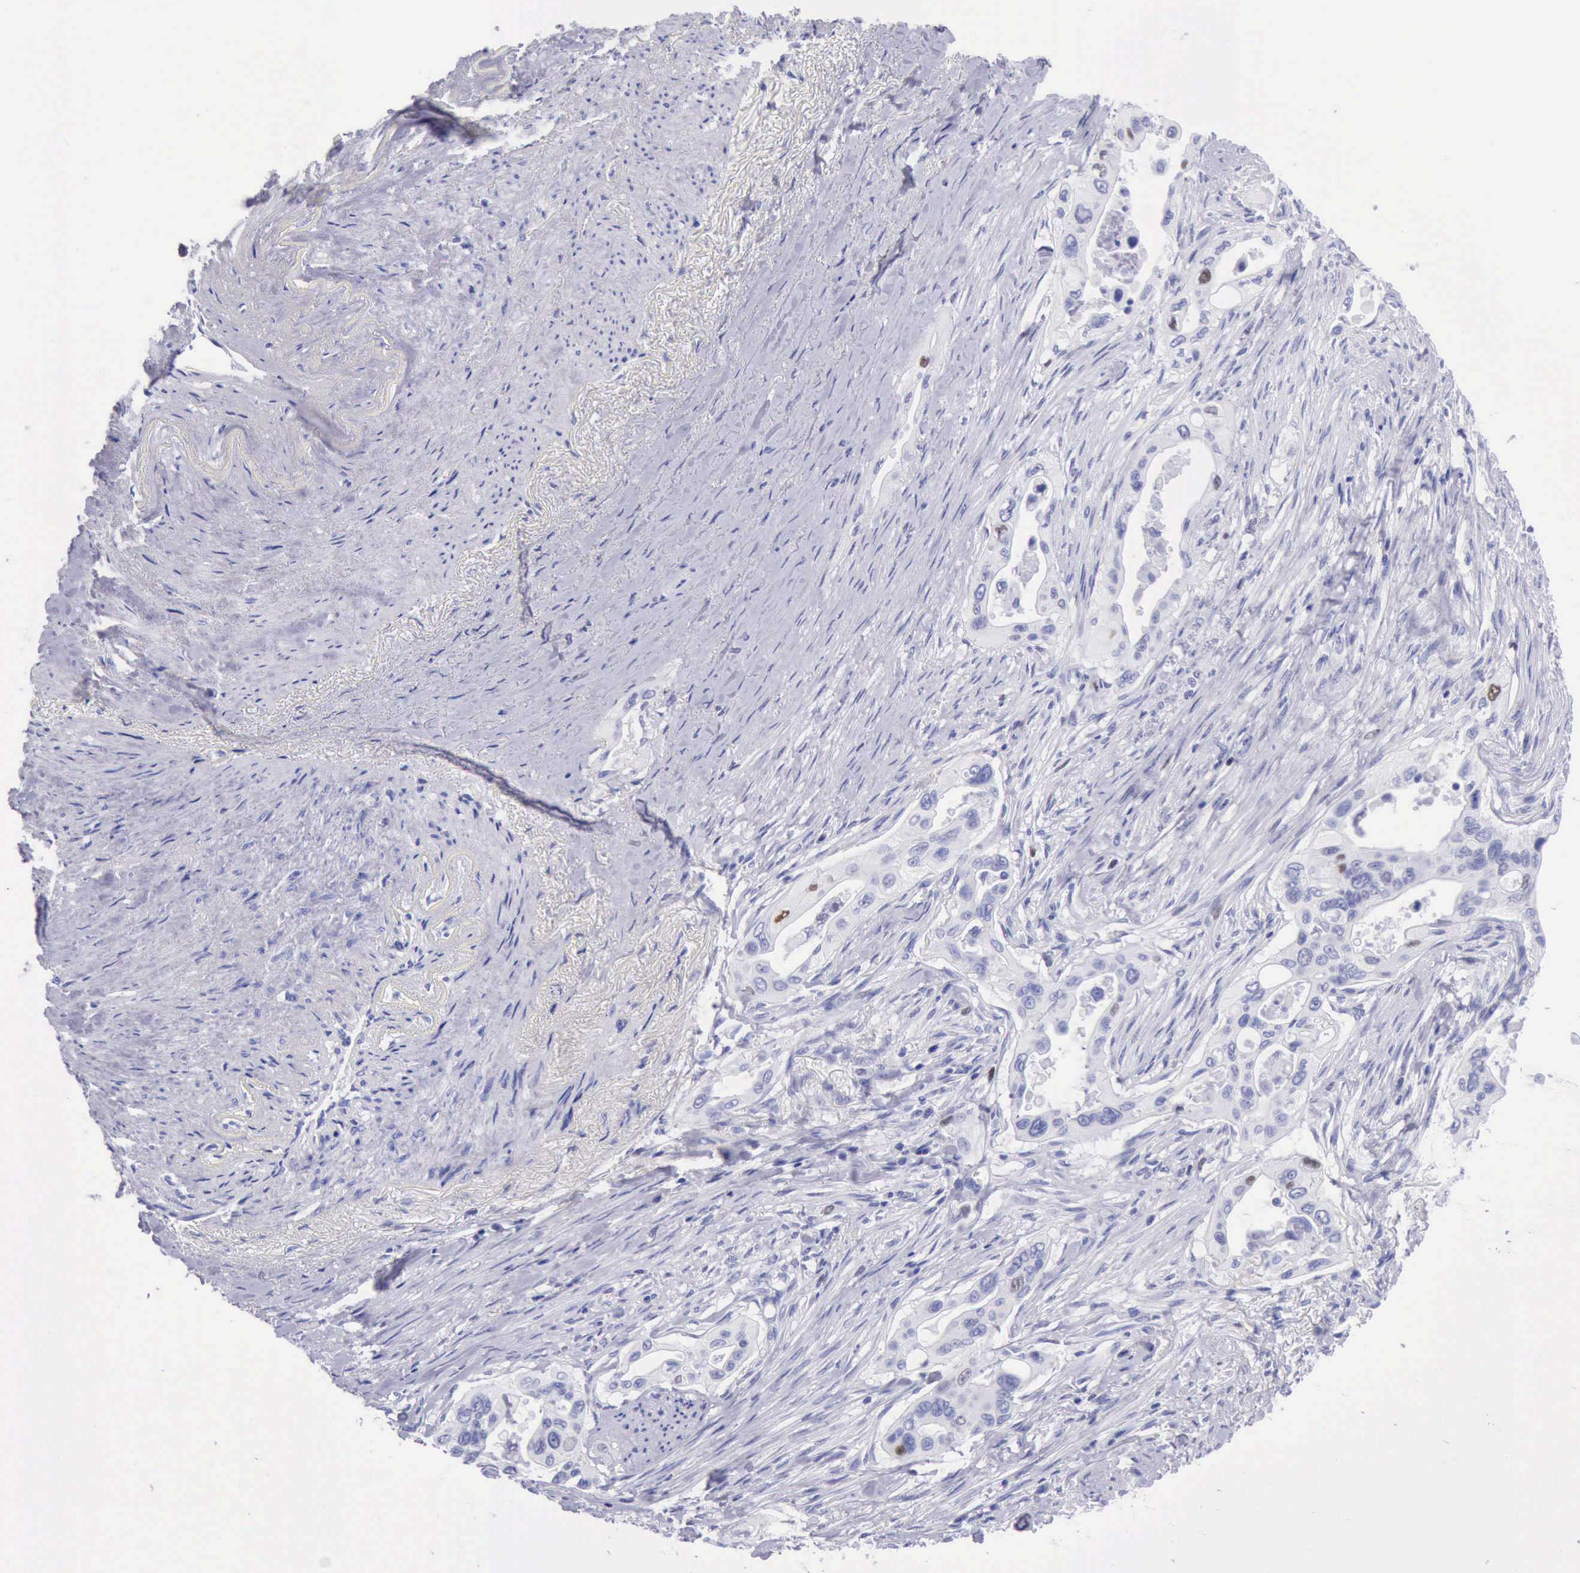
{"staining": {"intensity": "moderate", "quantity": "<25%", "location": "nuclear"}, "tissue": "pancreatic cancer", "cell_type": "Tumor cells", "image_type": "cancer", "snomed": [{"axis": "morphology", "description": "Adenocarcinoma, NOS"}, {"axis": "topography", "description": "Pancreas"}], "caption": "Immunohistochemistry (IHC) staining of pancreatic cancer, which reveals low levels of moderate nuclear positivity in about <25% of tumor cells indicating moderate nuclear protein staining. The staining was performed using DAB (3,3'-diaminobenzidine) (brown) for protein detection and nuclei were counterstained in hematoxylin (blue).", "gene": "MCM2", "patient": {"sex": "male", "age": 77}}